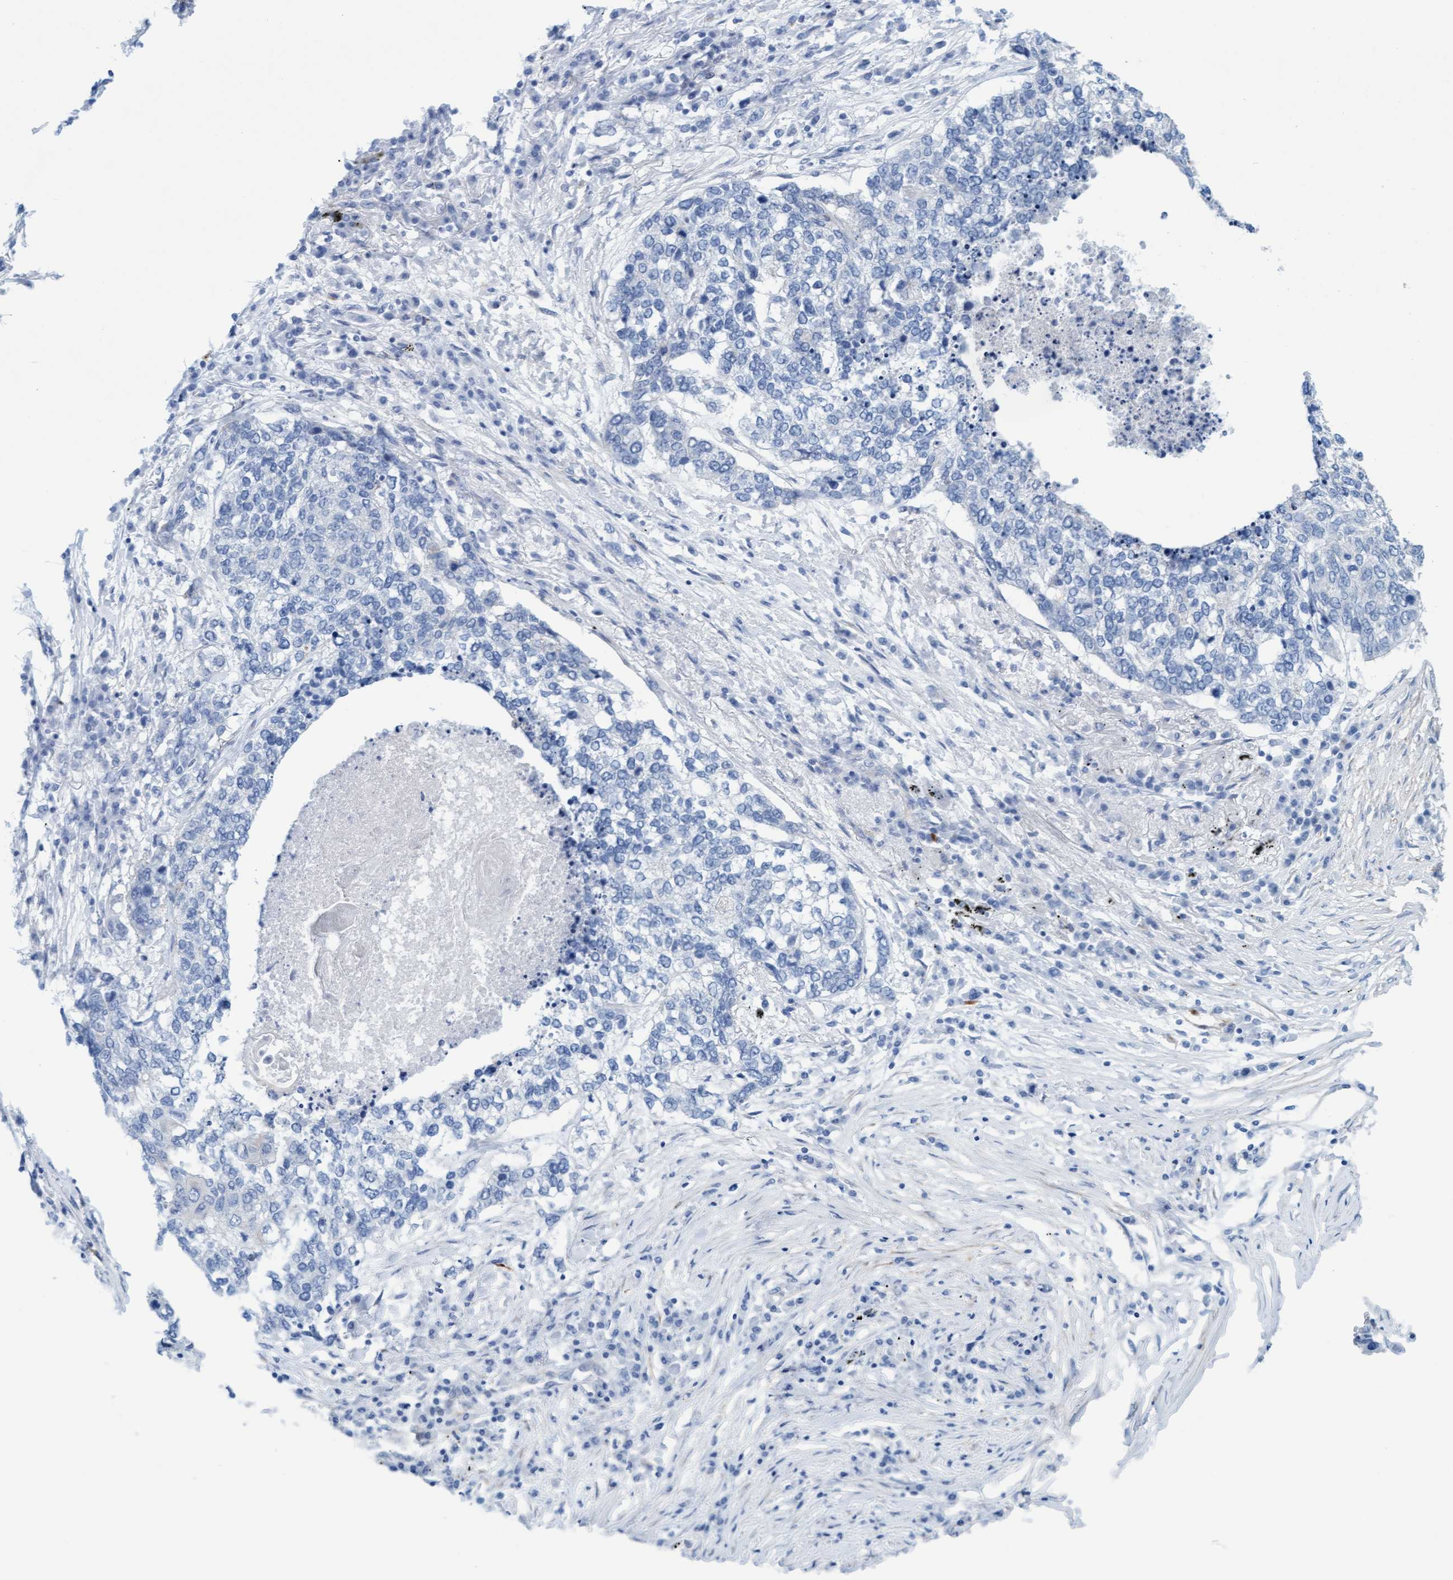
{"staining": {"intensity": "negative", "quantity": "none", "location": "none"}, "tissue": "lung cancer", "cell_type": "Tumor cells", "image_type": "cancer", "snomed": [{"axis": "morphology", "description": "Squamous cell carcinoma, NOS"}, {"axis": "topography", "description": "Lung"}], "caption": "Immunohistochemistry image of squamous cell carcinoma (lung) stained for a protein (brown), which exhibits no positivity in tumor cells.", "gene": "MTFR1", "patient": {"sex": "female", "age": 63}}